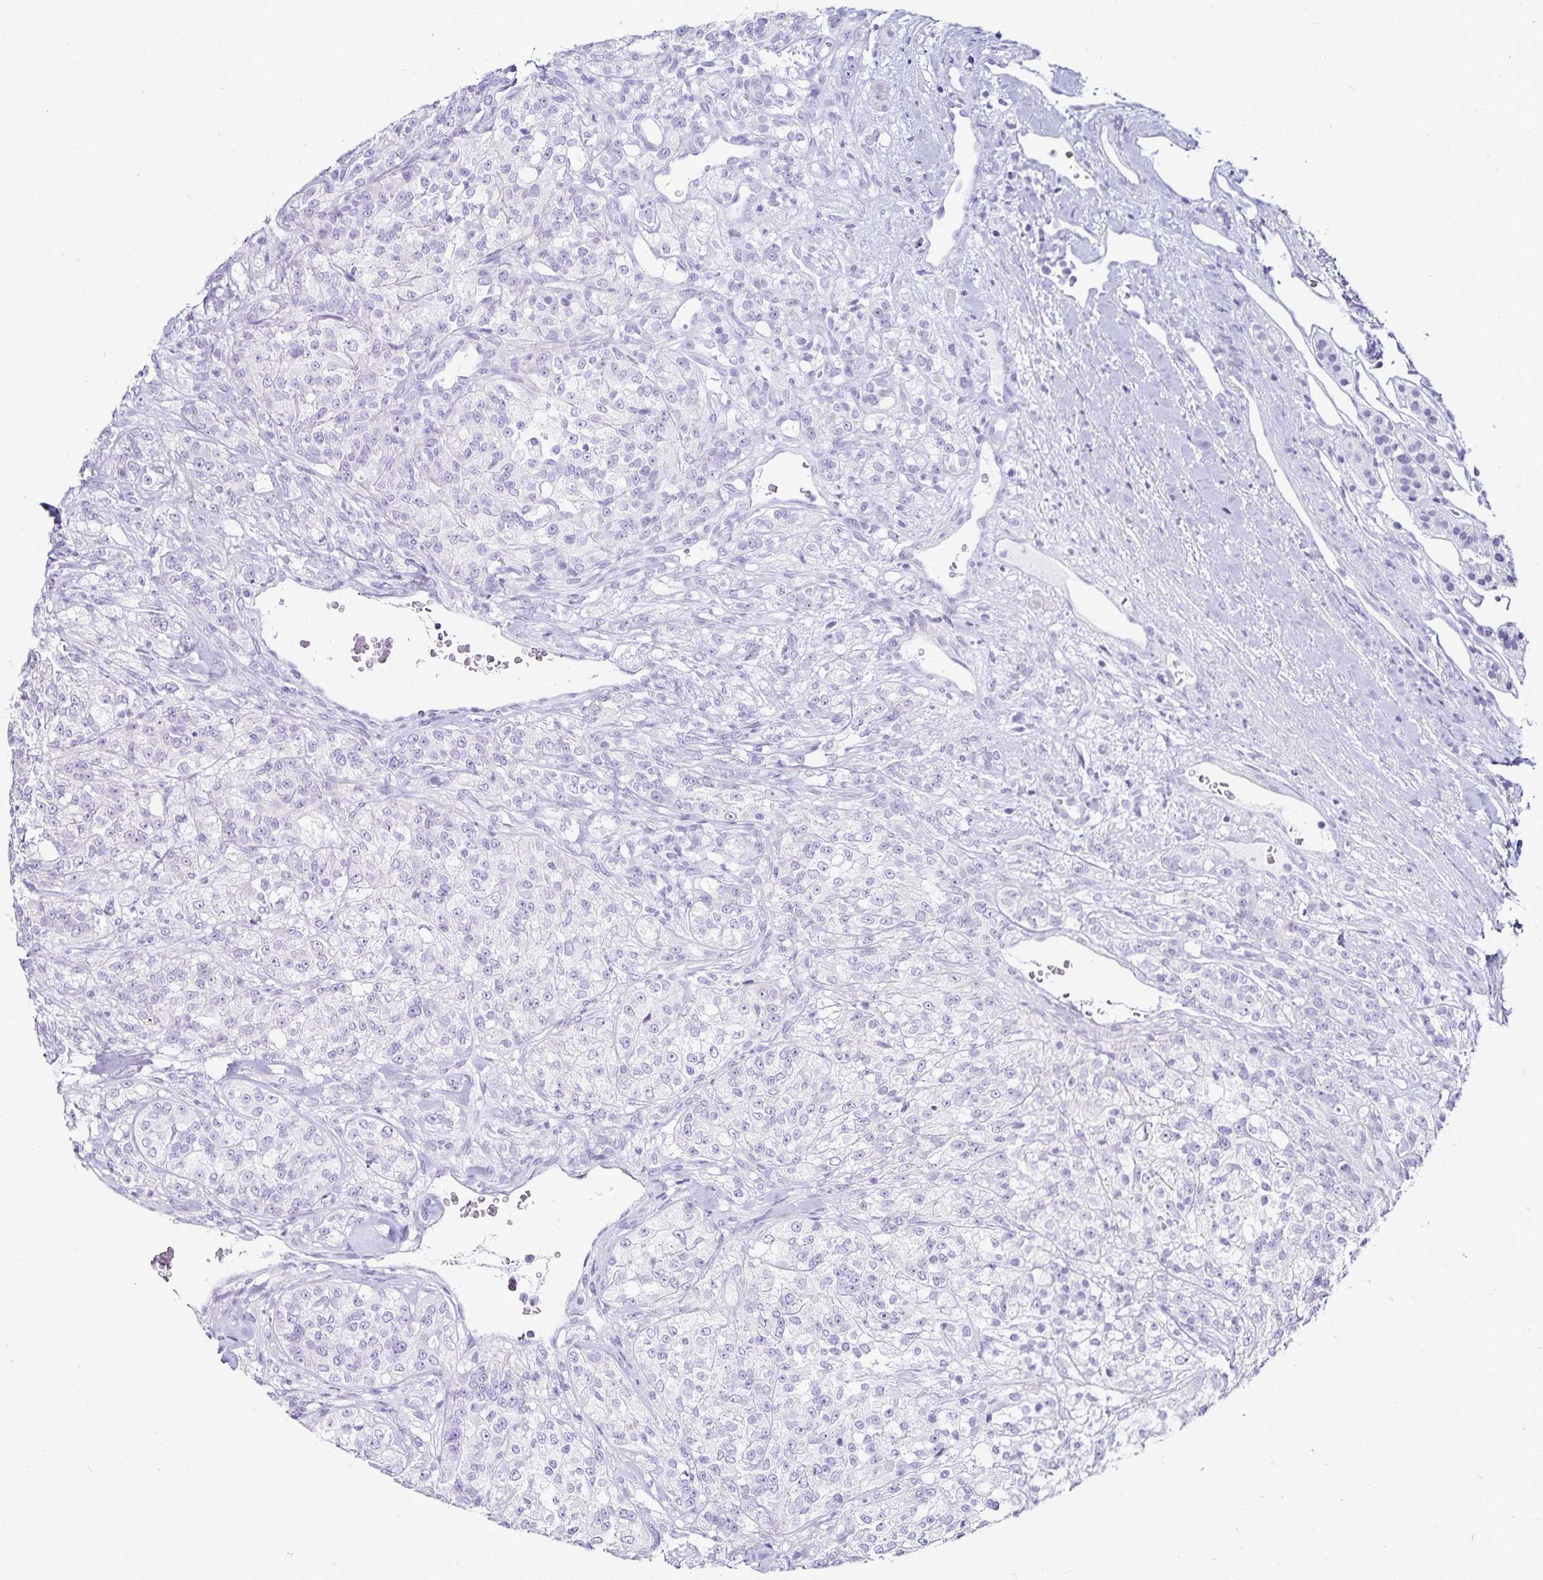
{"staining": {"intensity": "negative", "quantity": "none", "location": "none"}, "tissue": "renal cancer", "cell_type": "Tumor cells", "image_type": "cancer", "snomed": [{"axis": "morphology", "description": "Adenocarcinoma, NOS"}, {"axis": "topography", "description": "Kidney"}], "caption": "This is an IHC histopathology image of human renal cancer. There is no expression in tumor cells.", "gene": "GP2", "patient": {"sex": "female", "age": 63}}